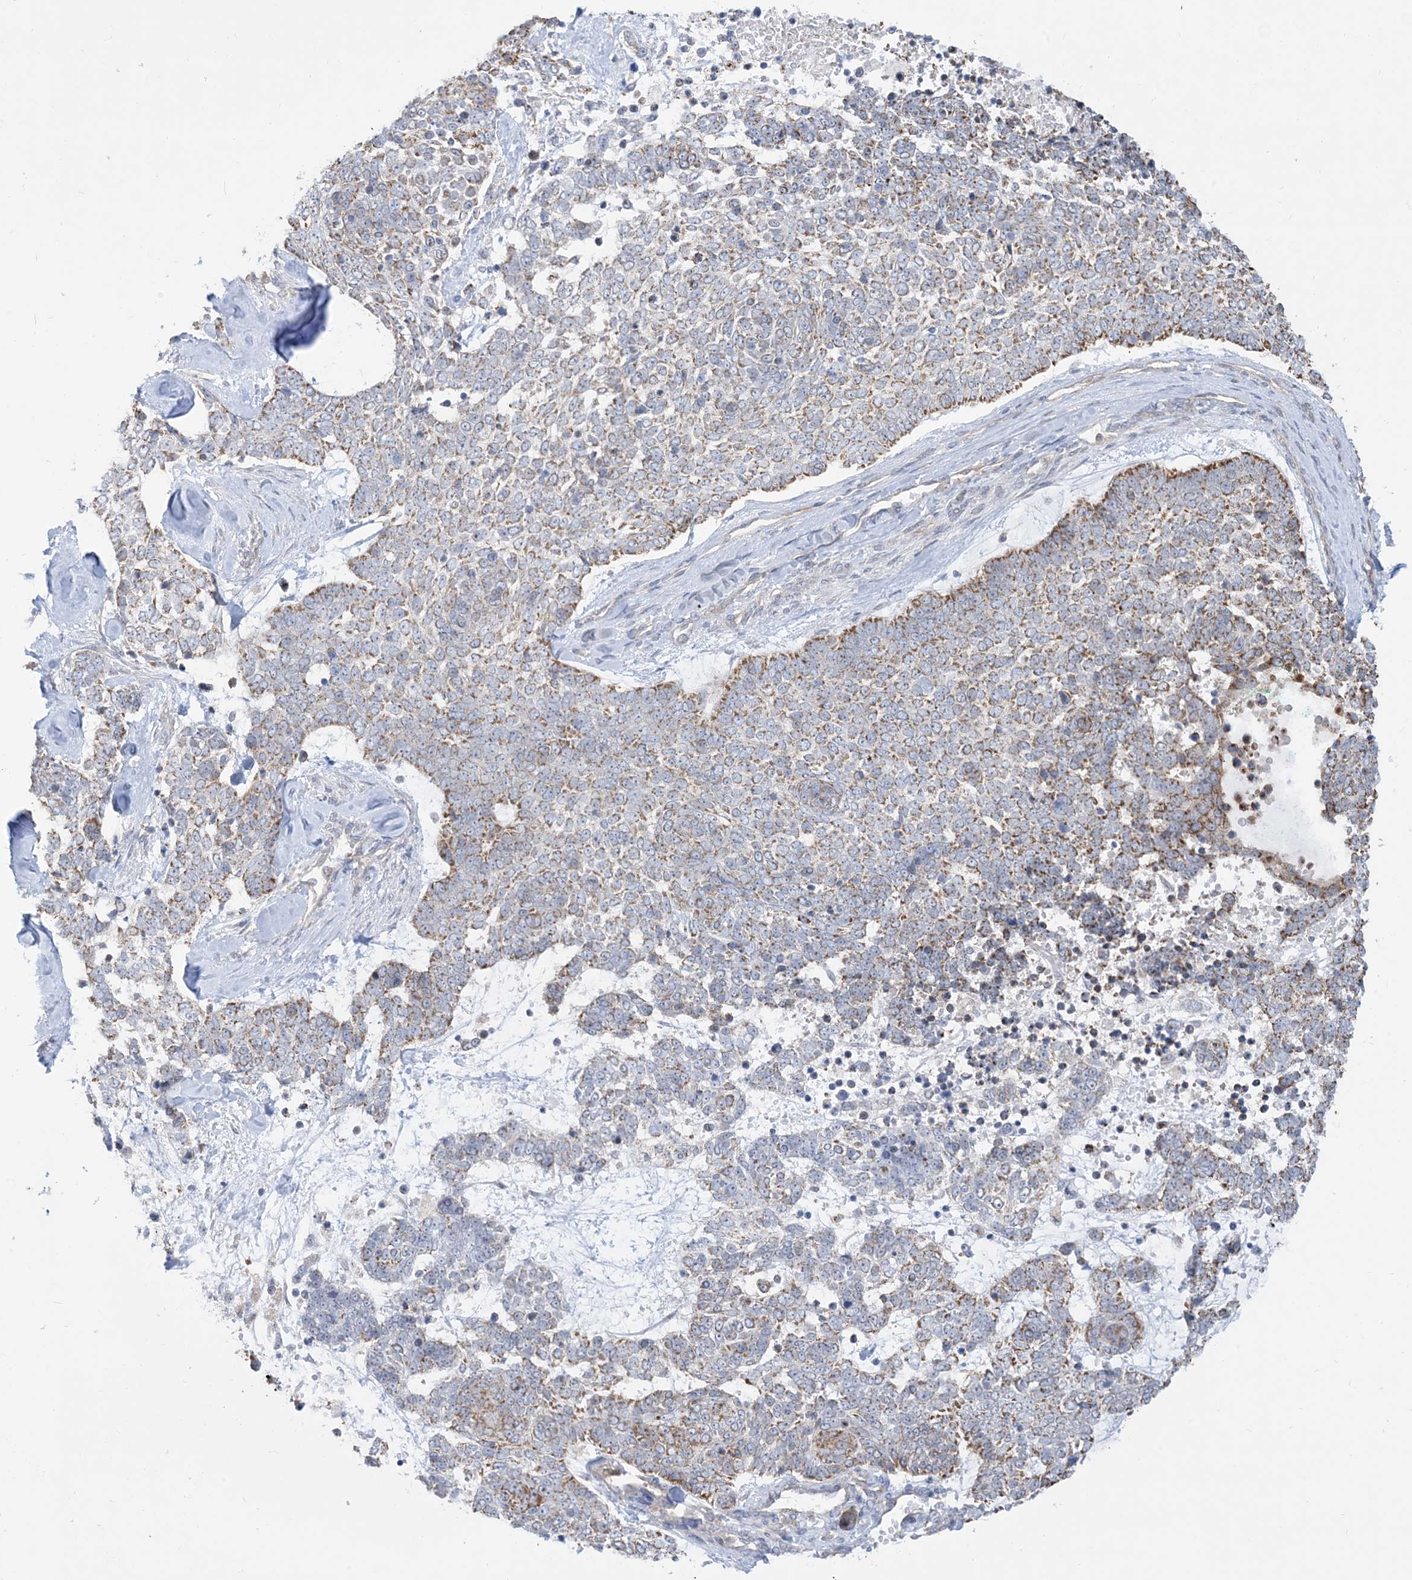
{"staining": {"intensity": "moderate", "quantity": "25%-75%", "location": "cytoplasmic/membranous"}, "tissue": "skin cancer", "cell_type": "Tumor cells", "image_type": "cancer", "snomed": [{"axis": "morphology", "description": "Basal cell carcinoma"}, {"axis": "topography", "description": "Skin"}], "caption": "Human skin cancer (basal cell carcinoma) stained for a protein (brown) demonstrates moderate cytoplasmic/membranous positive expression in about 25%-75% of tumor cells.", "gene": "CASP4", "patient": {"sex": "female", "age": 81}}